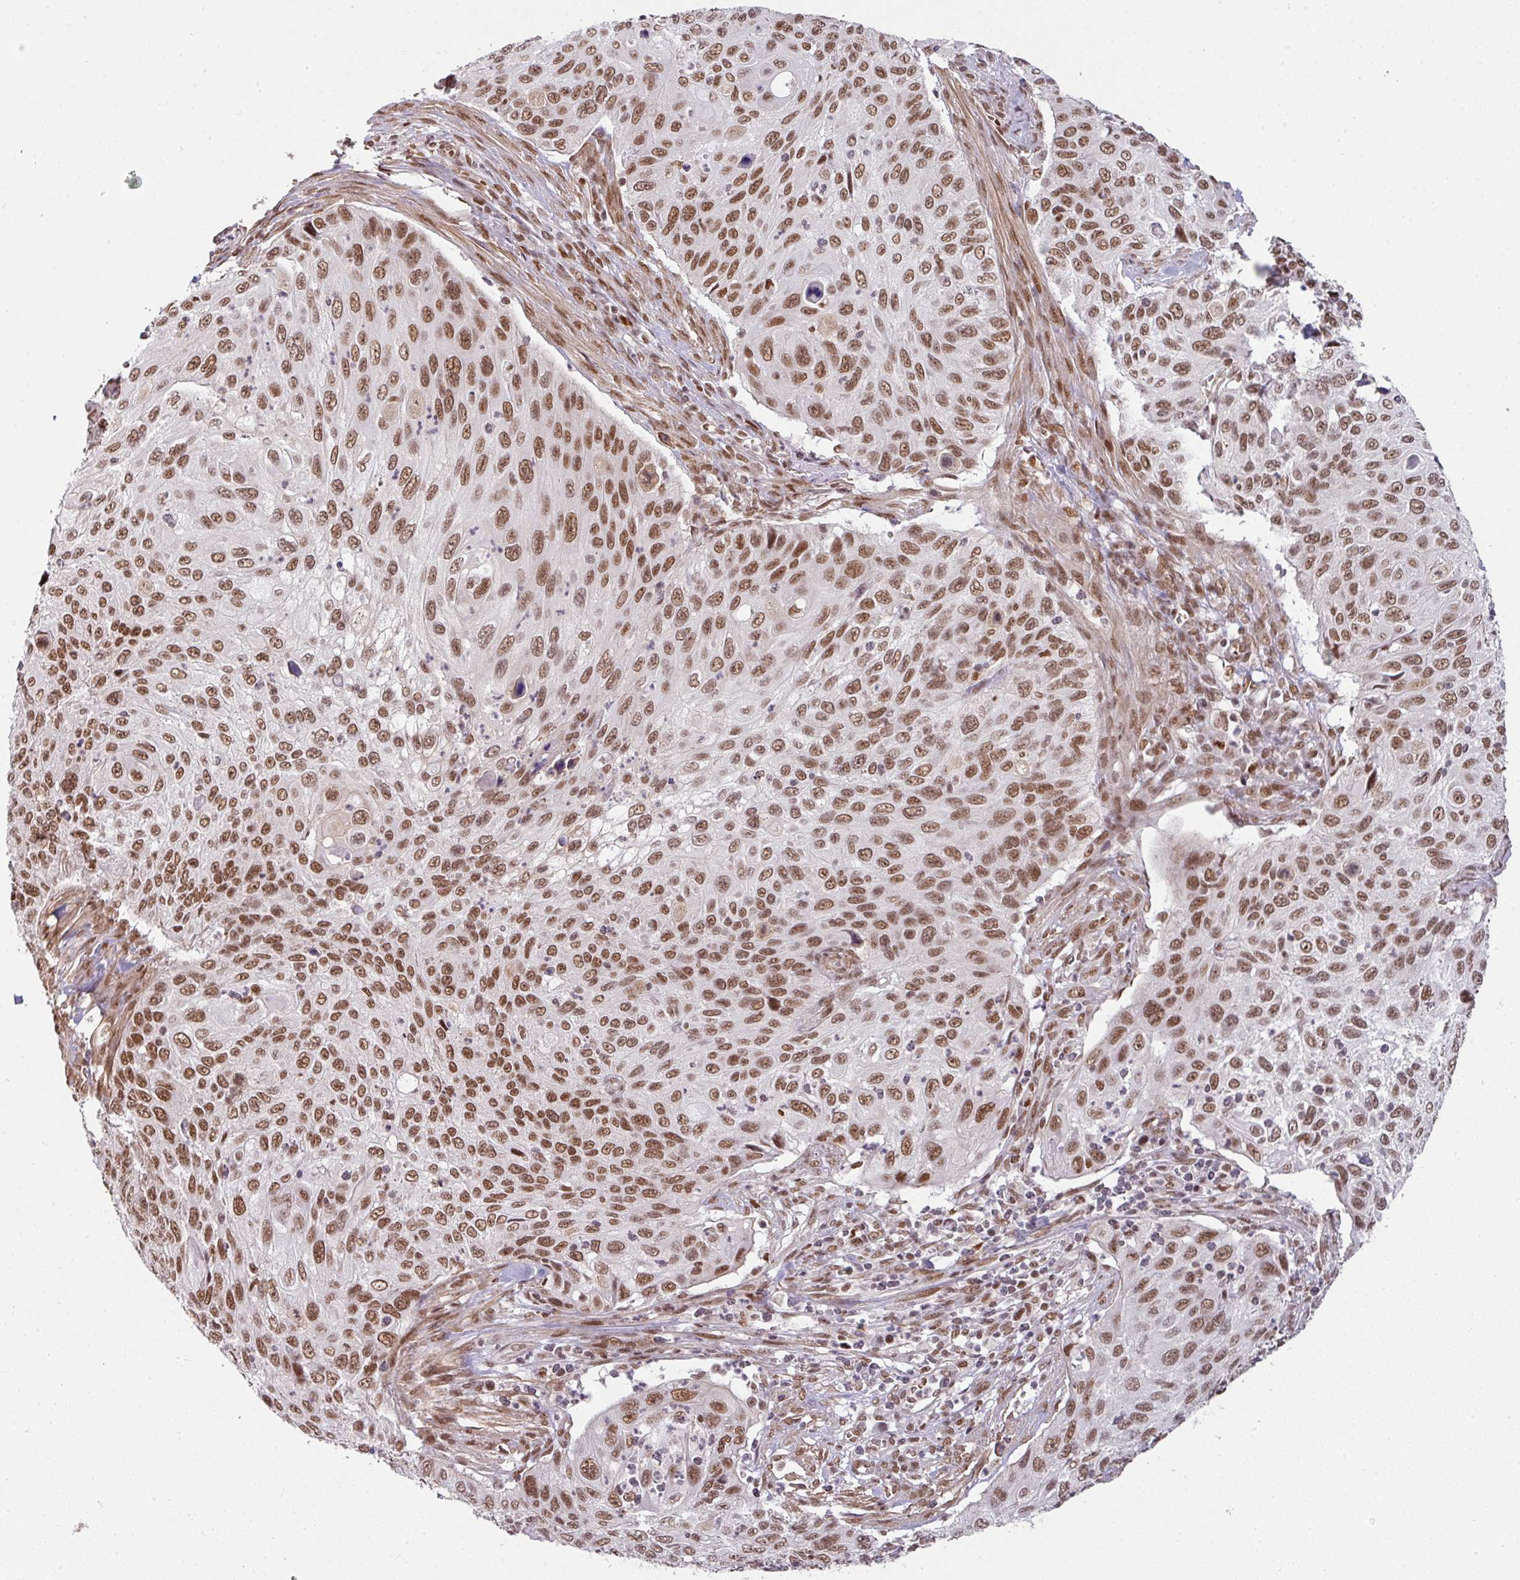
{"staining": {"intensity": "moderate", "quantity": ">75%", "location": "nuclear"}, "tissue": "cervical cancer", "cell_type": "Tumor cells", "image_type": "cancer", "snomed": [{"axis": "morphology", "description": "Squamous cell carcinoma, NOS"}, {"axis": "topography", "description": "Cervix"}], "caption": "Immunohistochemistry histopathology image of human cervical cancer stained for a protein (brown), which reveals medium levels of moderate nuclear staining in about >75% of tumor cells.", "gene": "NCOA5", "patient": {"sex": "female", "age": 70}}